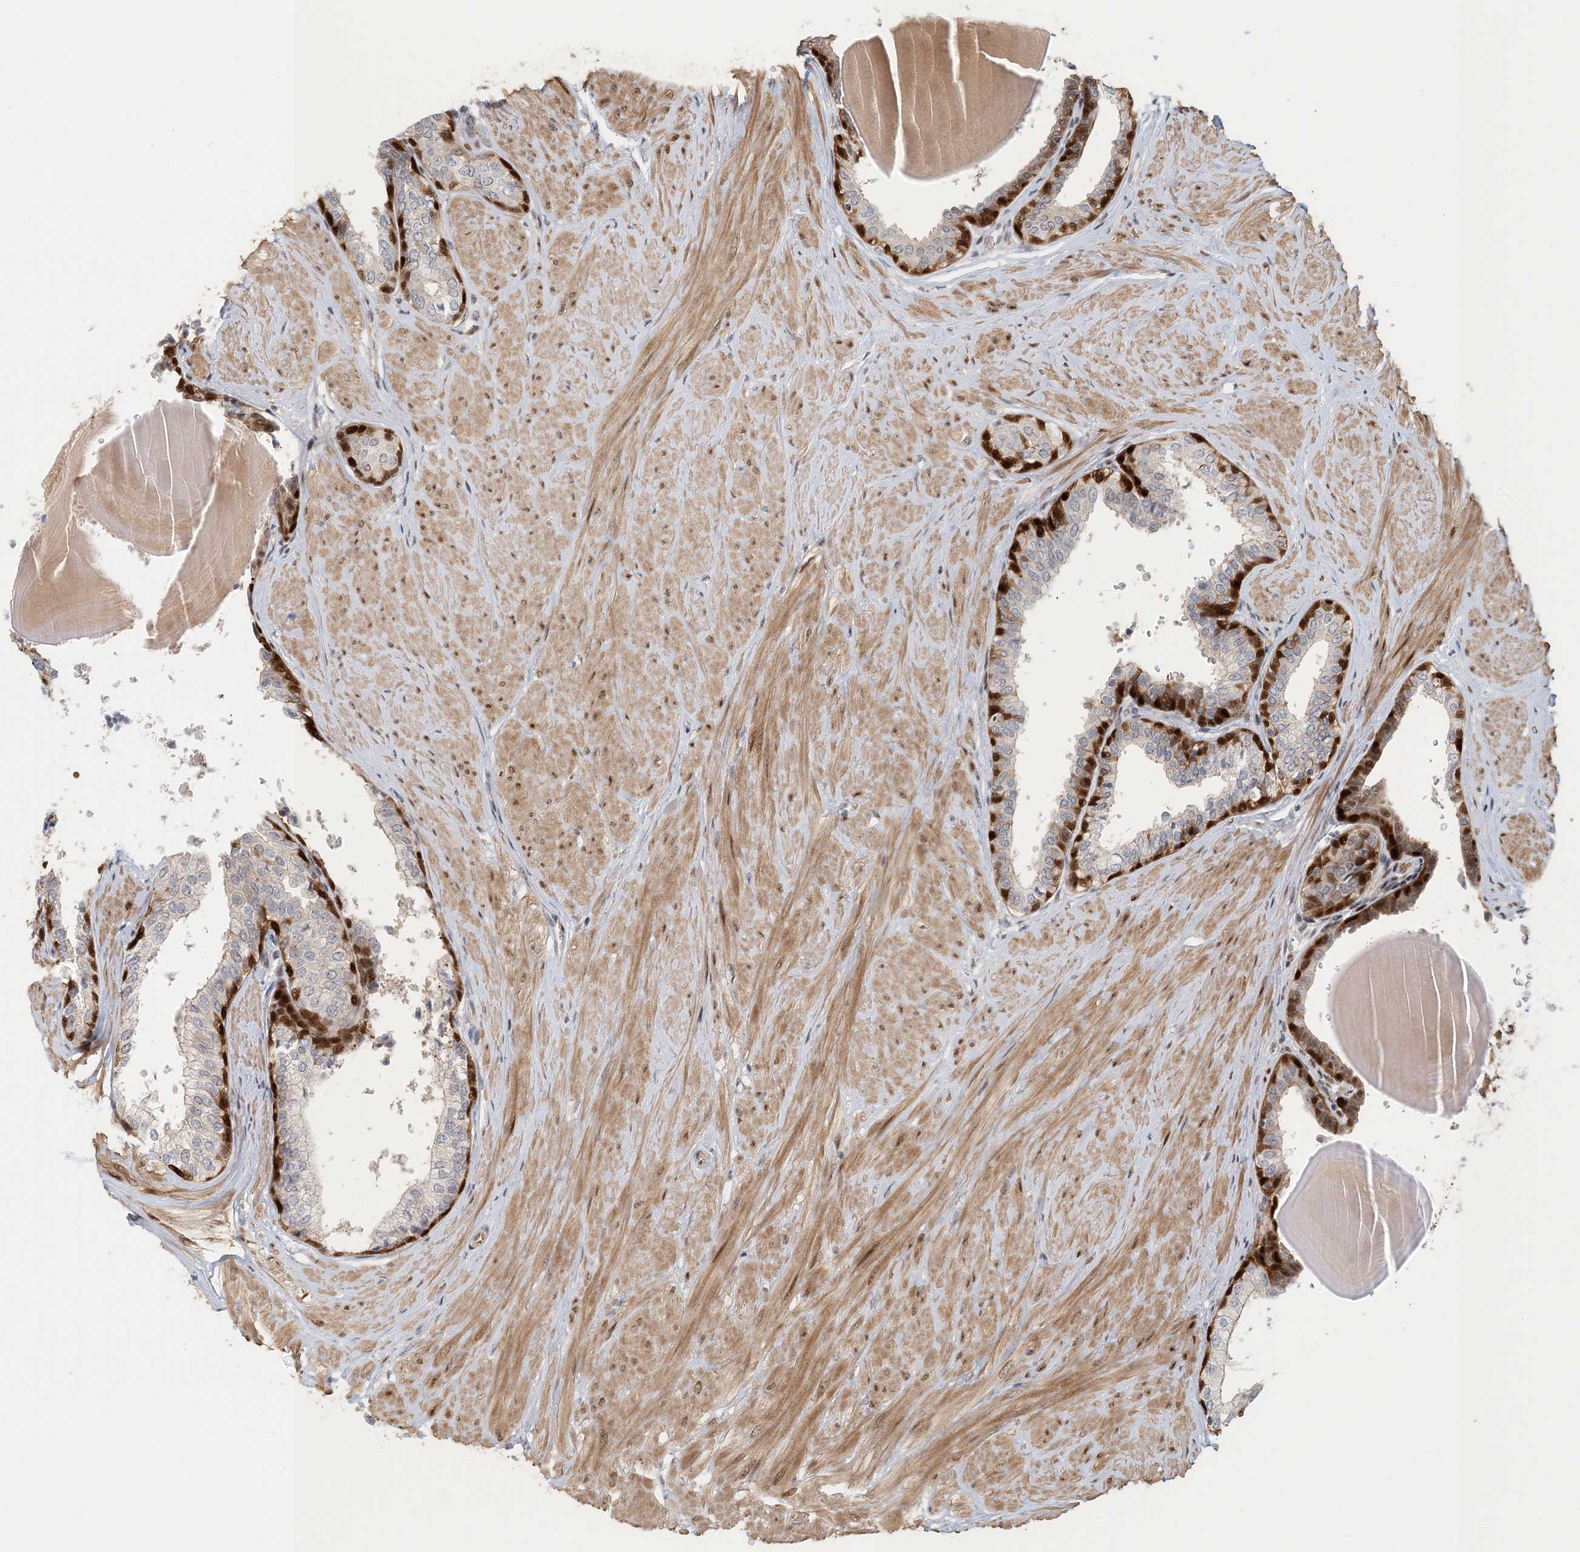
{"staining": {"intensity": "strong", "quantity": "25%-75%", "location": "cytoplasmic/membranous,nuclear"}, "tissue": "prostate", "cell_type": "Glandular cells", "image_type": "normal", "snomed": [{"axis": "morphology", "description": "Normal tissue, NOS"}, {"axis": "topography", "description": "Prostate"}], "caption": "IHC micrograph of unremarkable human prostate stained for a protein (brown), which shows high levels of strong cytoplasmic/membranous,nuclear positivity in approximately 25%-75% of glandular cells.", "gene": "MAPKBP1", "patient": {"sex": "male", "age": 48}}